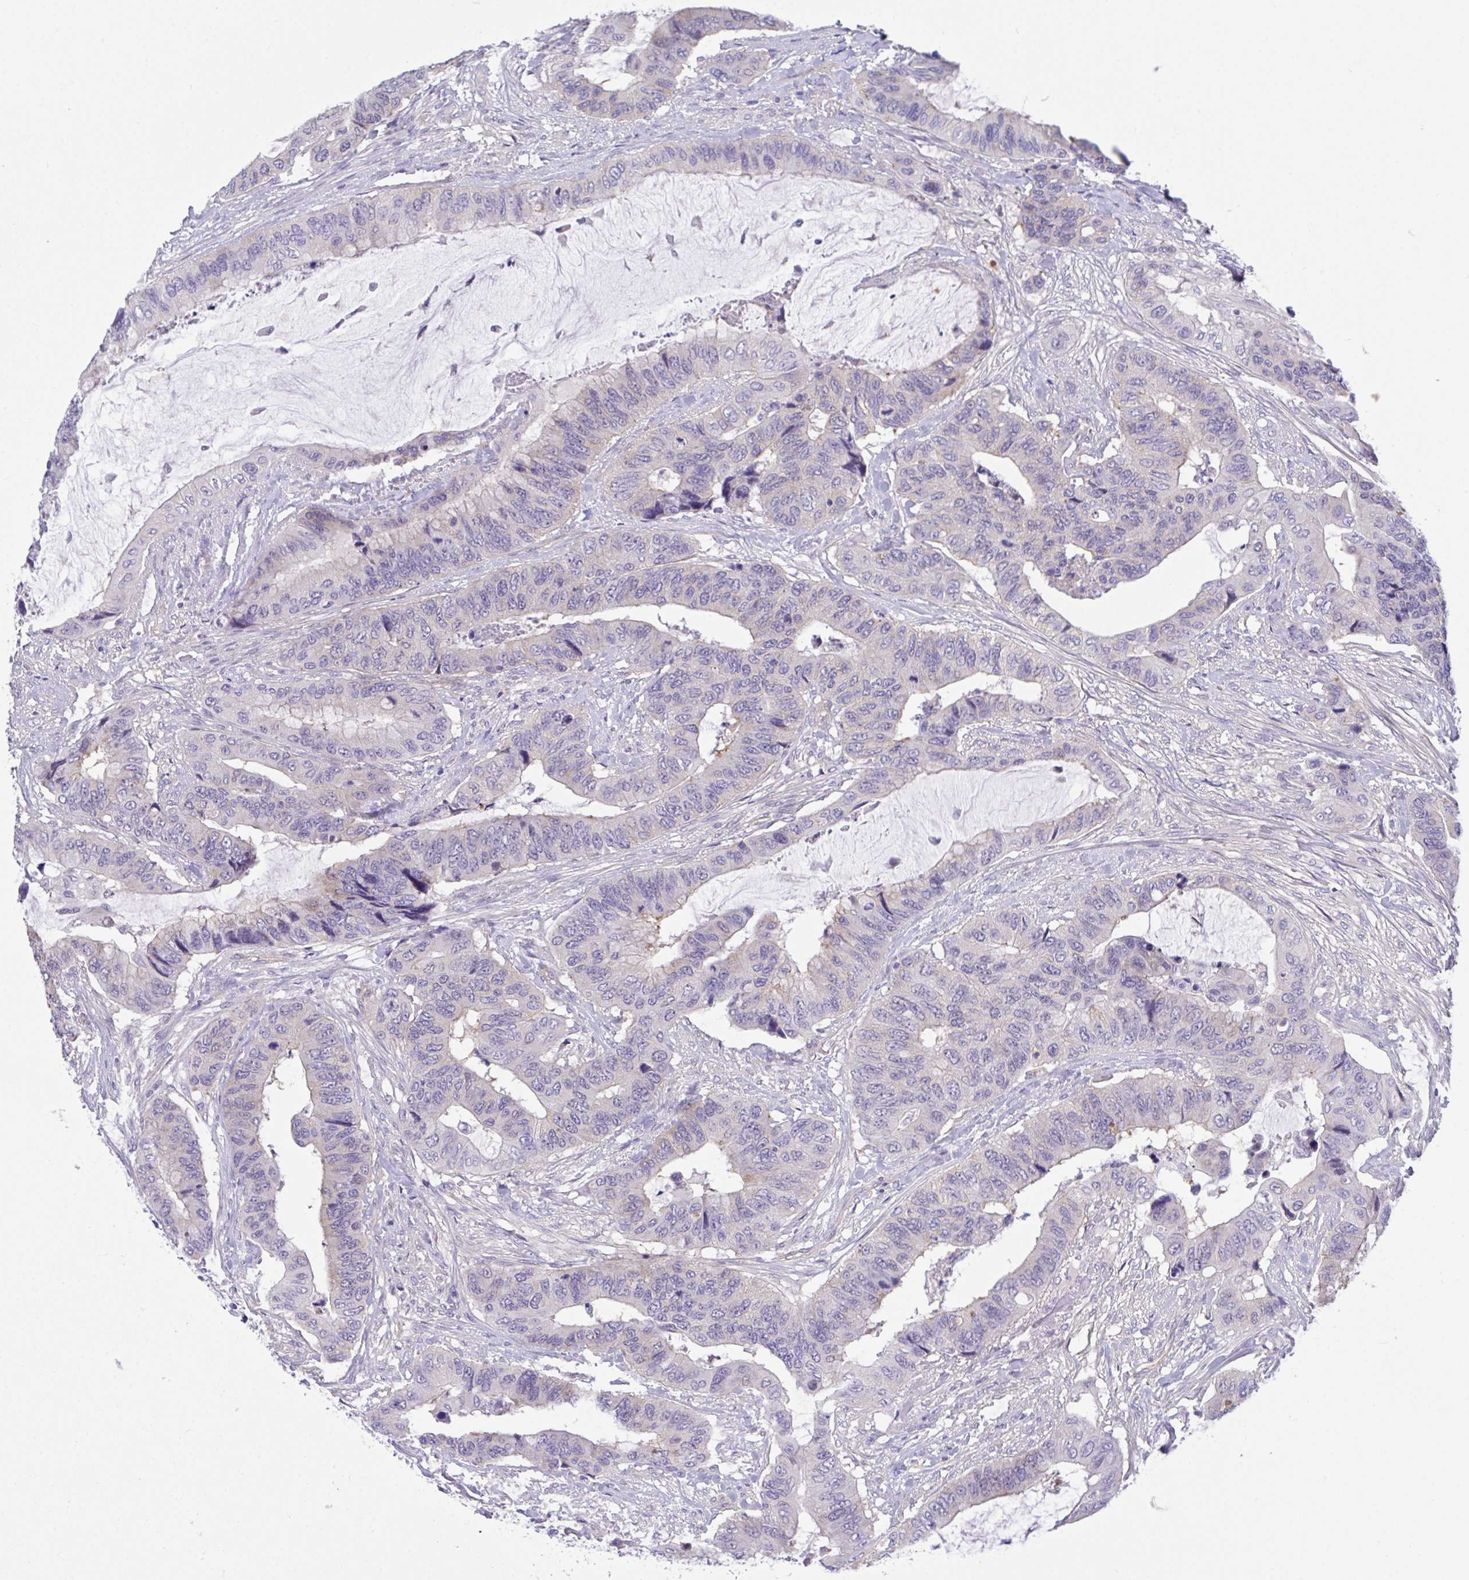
{"staining": {"intensity": "negative", "quantity": "none", "location": "none"}, "tissue": "colorectal cancer", "cell_type": "Tumor cells", "image_type": "cancer", "snomed": [{"axis": "morphology", "description": "Adenocarcinoma, NOS"}, {"axis": "topography", "description": "Rectum"}], "caption": "This is a image of IHC staining of colorectal cancer, which shows no expression in tumor cells.", "gene": "RHOXF1", "patient": {"sex": "female", "age": 59}}